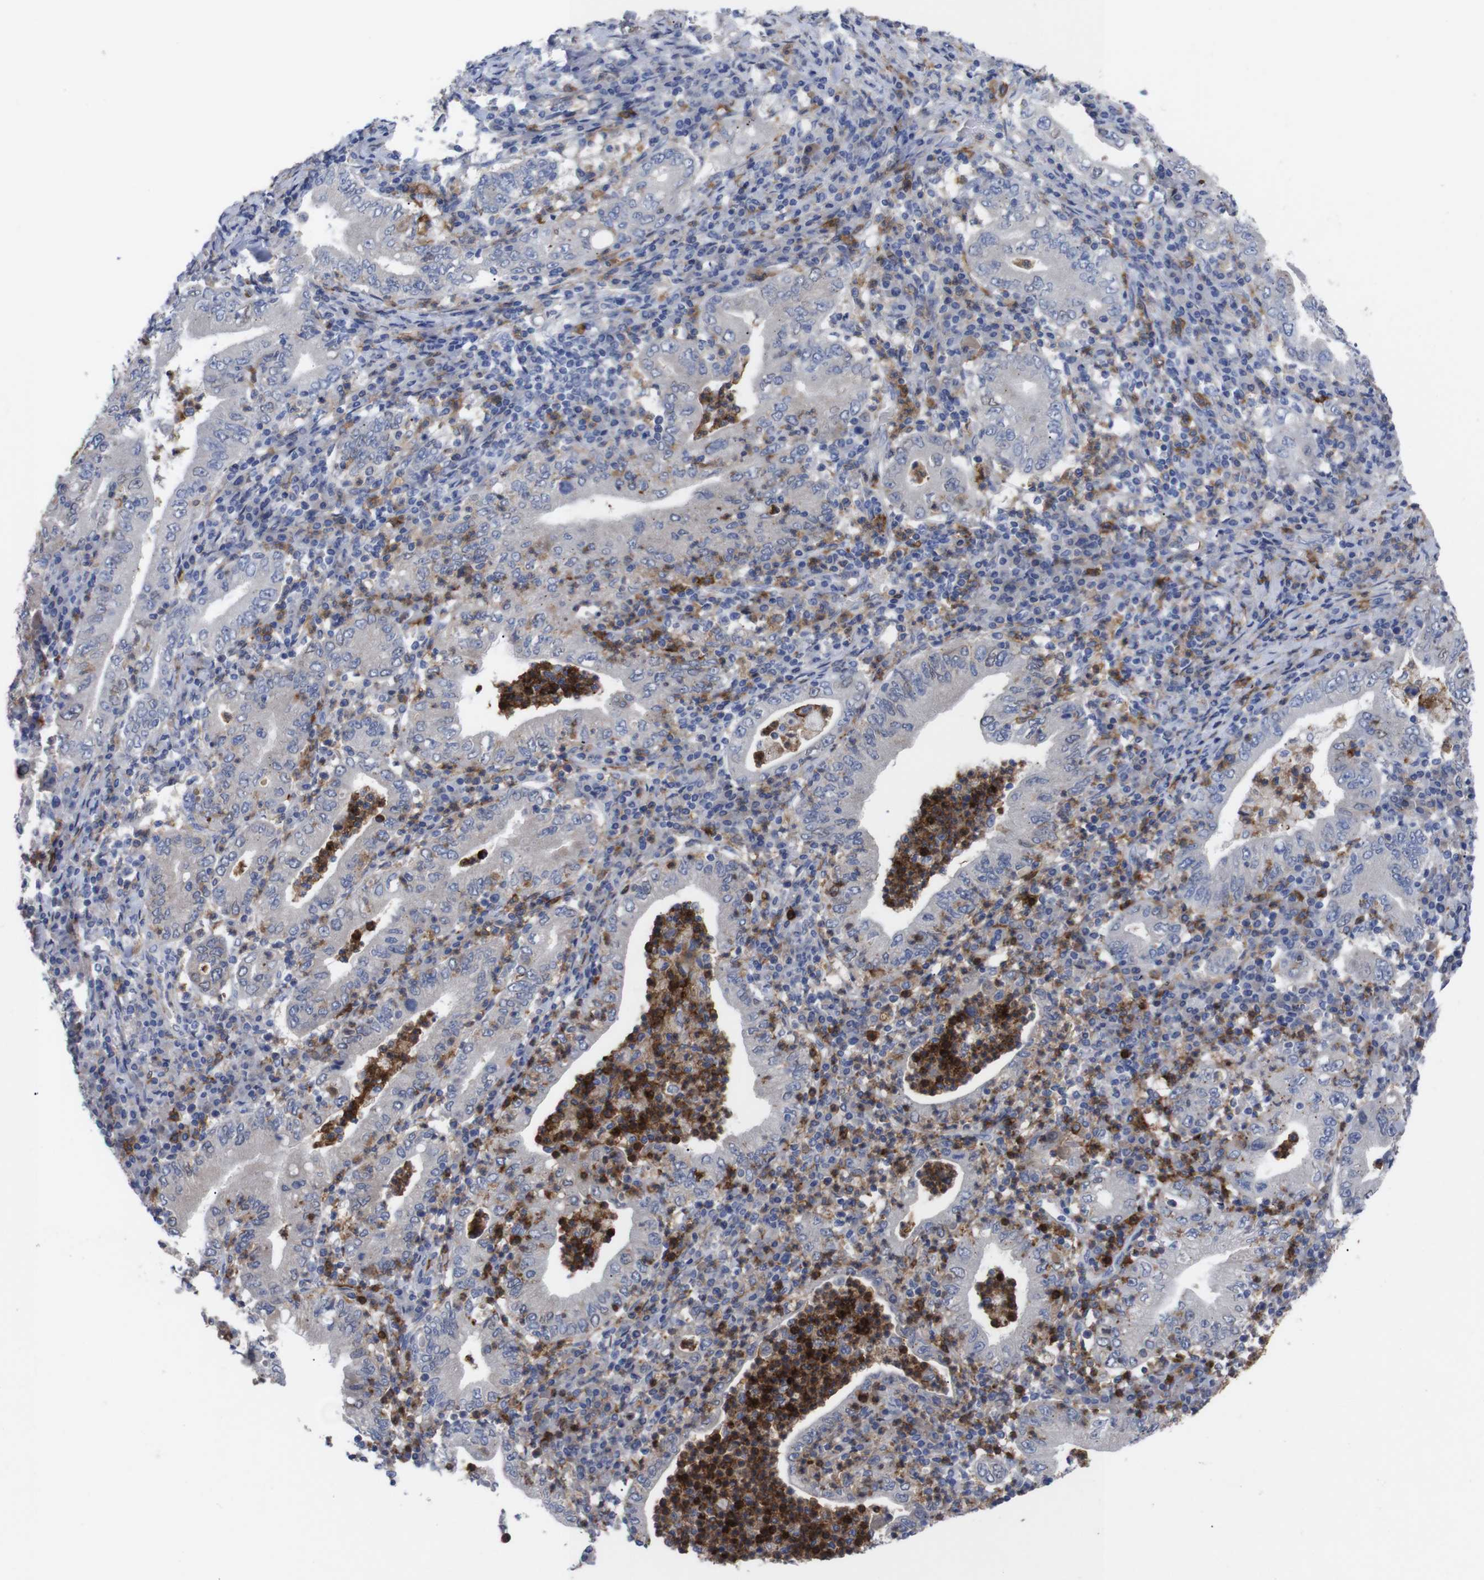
{"staining": {"intensity": "negative", "quantity": "none", "location": "none"}, "tissue": "stomach cancer", "cell_type": "Tumor cells", "image_type": "cancer", "snomed": [{"axis": "morphology", "description": "Normal tissue, NOS"}, {"axis": "morphology", "description": "Adenocarcinoma, NOS"}, {"axis": "topography", "description": "Esophagus"}, {"axis": "topography", "description": "Stomach, upper"}, {"axis": "topography", "description": "Peripheral nerve tissue"}], "caption": "Photomicrograph shows no significant protein expression in tumor cells of stomach adenocarcinoma.", "gene": "C5AR1", "patient": {"sex": "male", "age": 62}}